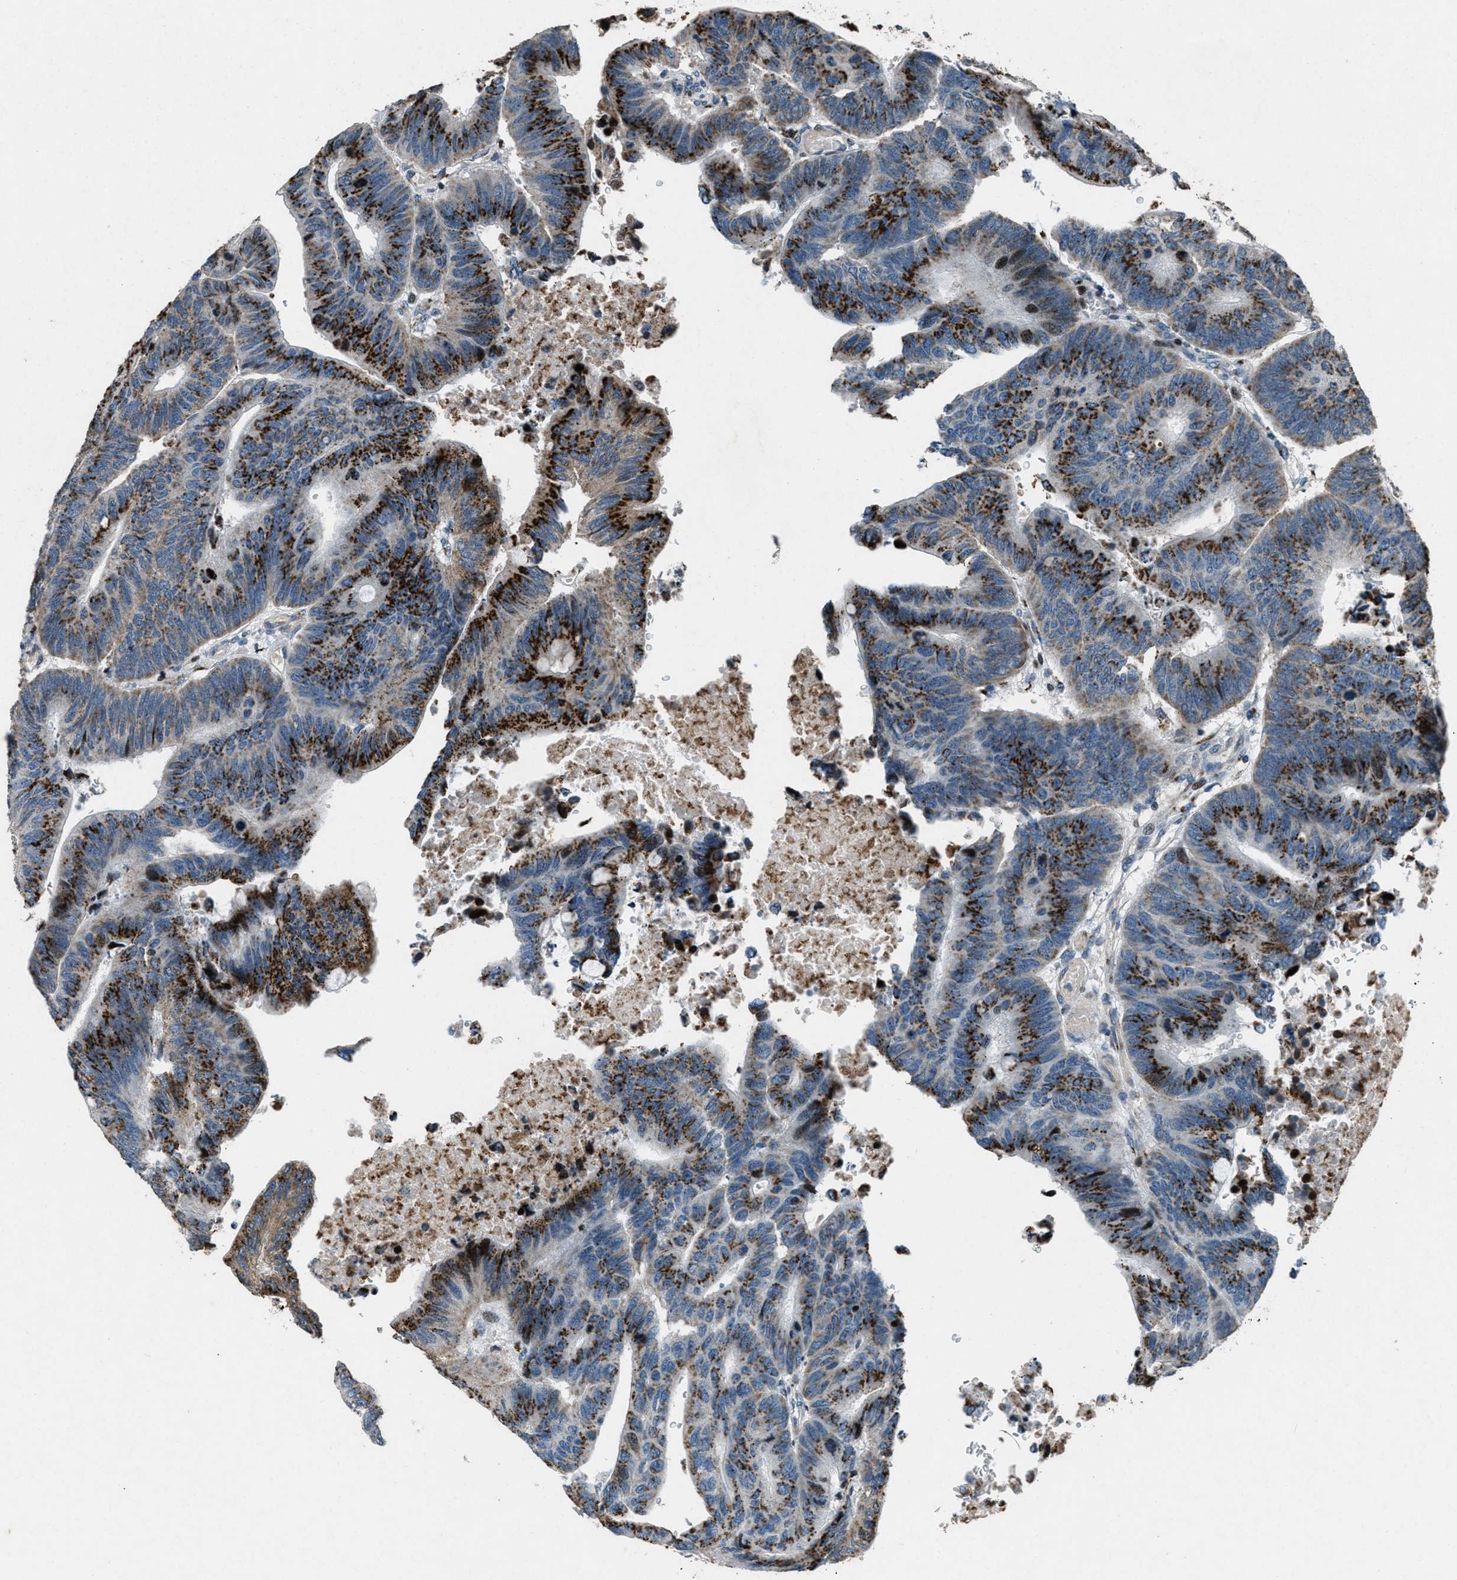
{"staining": {"intensity": "strong", "quantity": "25%-75%", "location": "cytoplasmic/membranous"}, "tissue": "colorectal cancer", "cell_type": "Tumor cells", "image_type": "cancer", "snomed": [{"axis": "morphology", "description": "Normal tissue, NOS"}, {"axis": "morphology", "description": "Adenocarcinoma, NOS"}, {"axis": "topography", "description": "Rectum"}, {"axis": "topography", "description": "Peripheral nerve tissue"}], "caption": "Human adenocarcinoma (colorectal) stained for a protein (brown) shows strong cytoplasmic/membranous positive positivity in approximately 25%-75% of tumor cells.", "gene": "GPC6", "patient": {"sex": "male", "age": 92}}